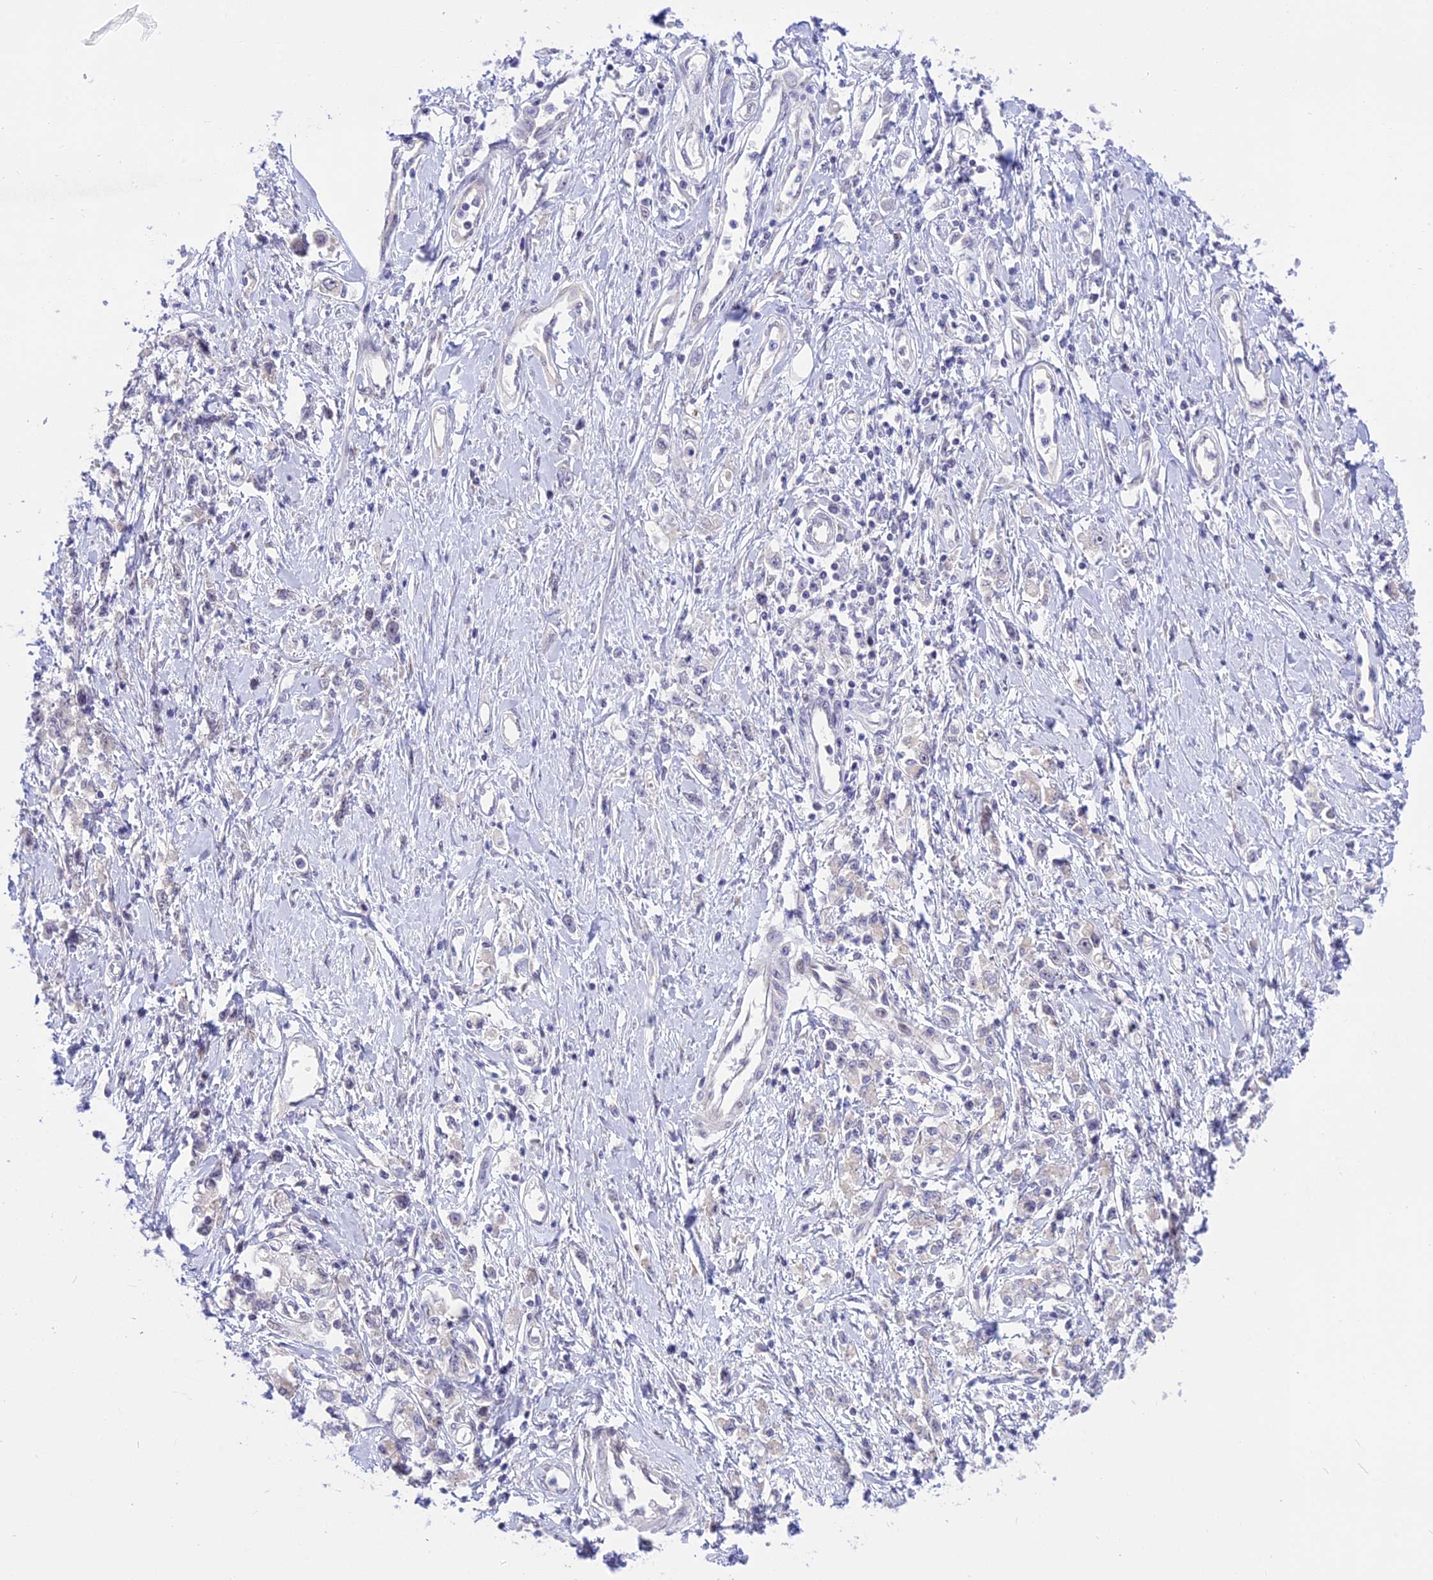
{"staining": {"intensity": "negative", "quantity": "none", "location": "none"}, "tissue": "stomach cancer", "cell_type": "Tumor cells", "image_type": "cancer", "snomed": [{"axis": "morphology", "description": "Adenocarcinoma, NOS"}, {"axis": "topography", "description": "Stomach"}], "caption": "Image shows no protein staining in tumor cells of adenocarcinoma (stomach) tissue.", "gene": "ZNF837", "patient": {"sex": "female", "age": 76}}